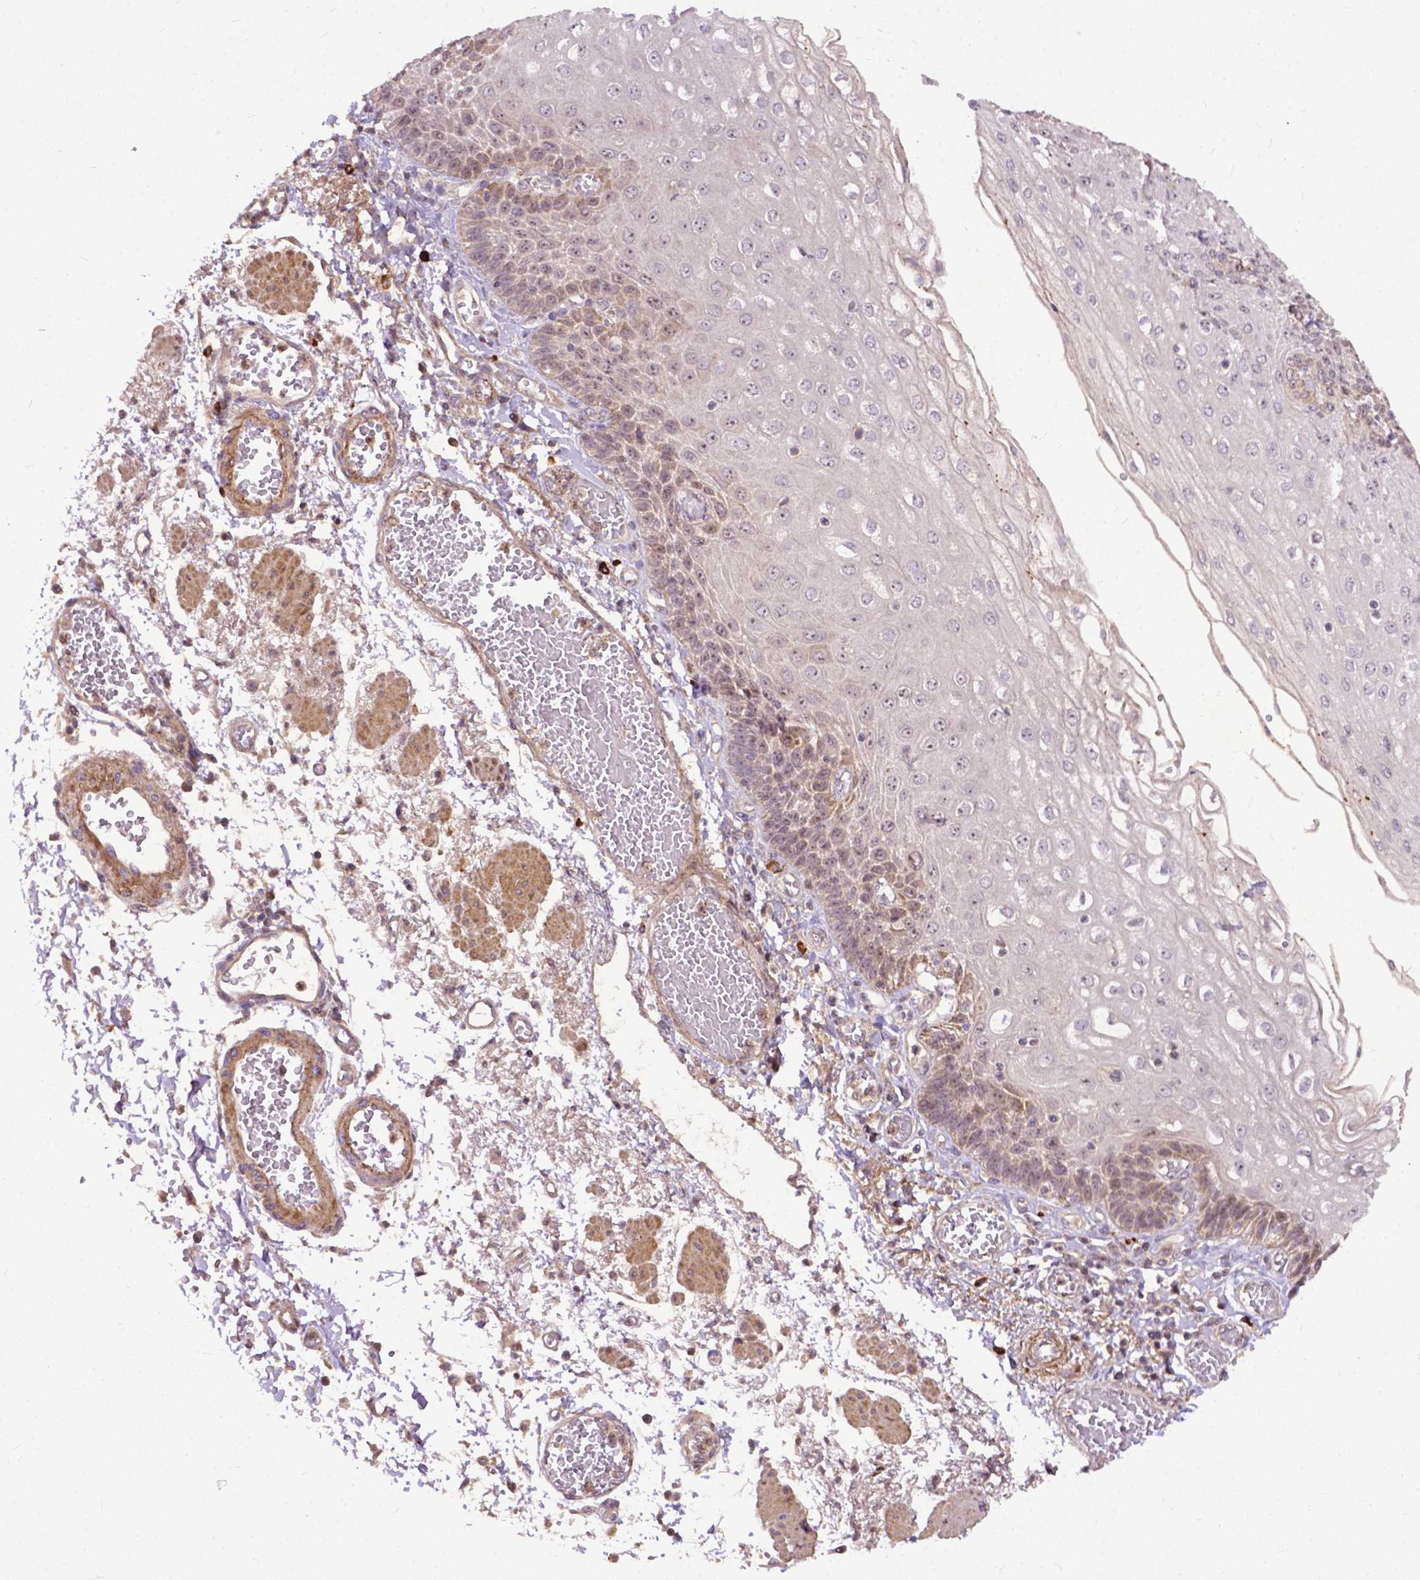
{"staining": {"intensity": "moderate", "quantity": "25%-75%", "location": "nuclear"}, "tissue": "esophagus", "cell_type": "Squamous epithelial cells", "image_type": "normal", "snomed": [{"axis": "morphology", "description": "Normal tissue, NOS"}, {"axis": "morphology", "description": "Adenocarcinoma, NOS"}, {"axis": "topography", "description": "Esophagus"}], "caption": "Immunohistochemistry (IHC) of unremarkable human esophagus displays medium levels of moderate nuclear positivity in about 25%-75% of squamous epithelial cells. The staining was performed using DAB, with brown indicating positive protein expression. Nuclei are stained blue with hematoxylin.", "gene": "PARP3", "patient": {"sex": "male", "age": 81}}